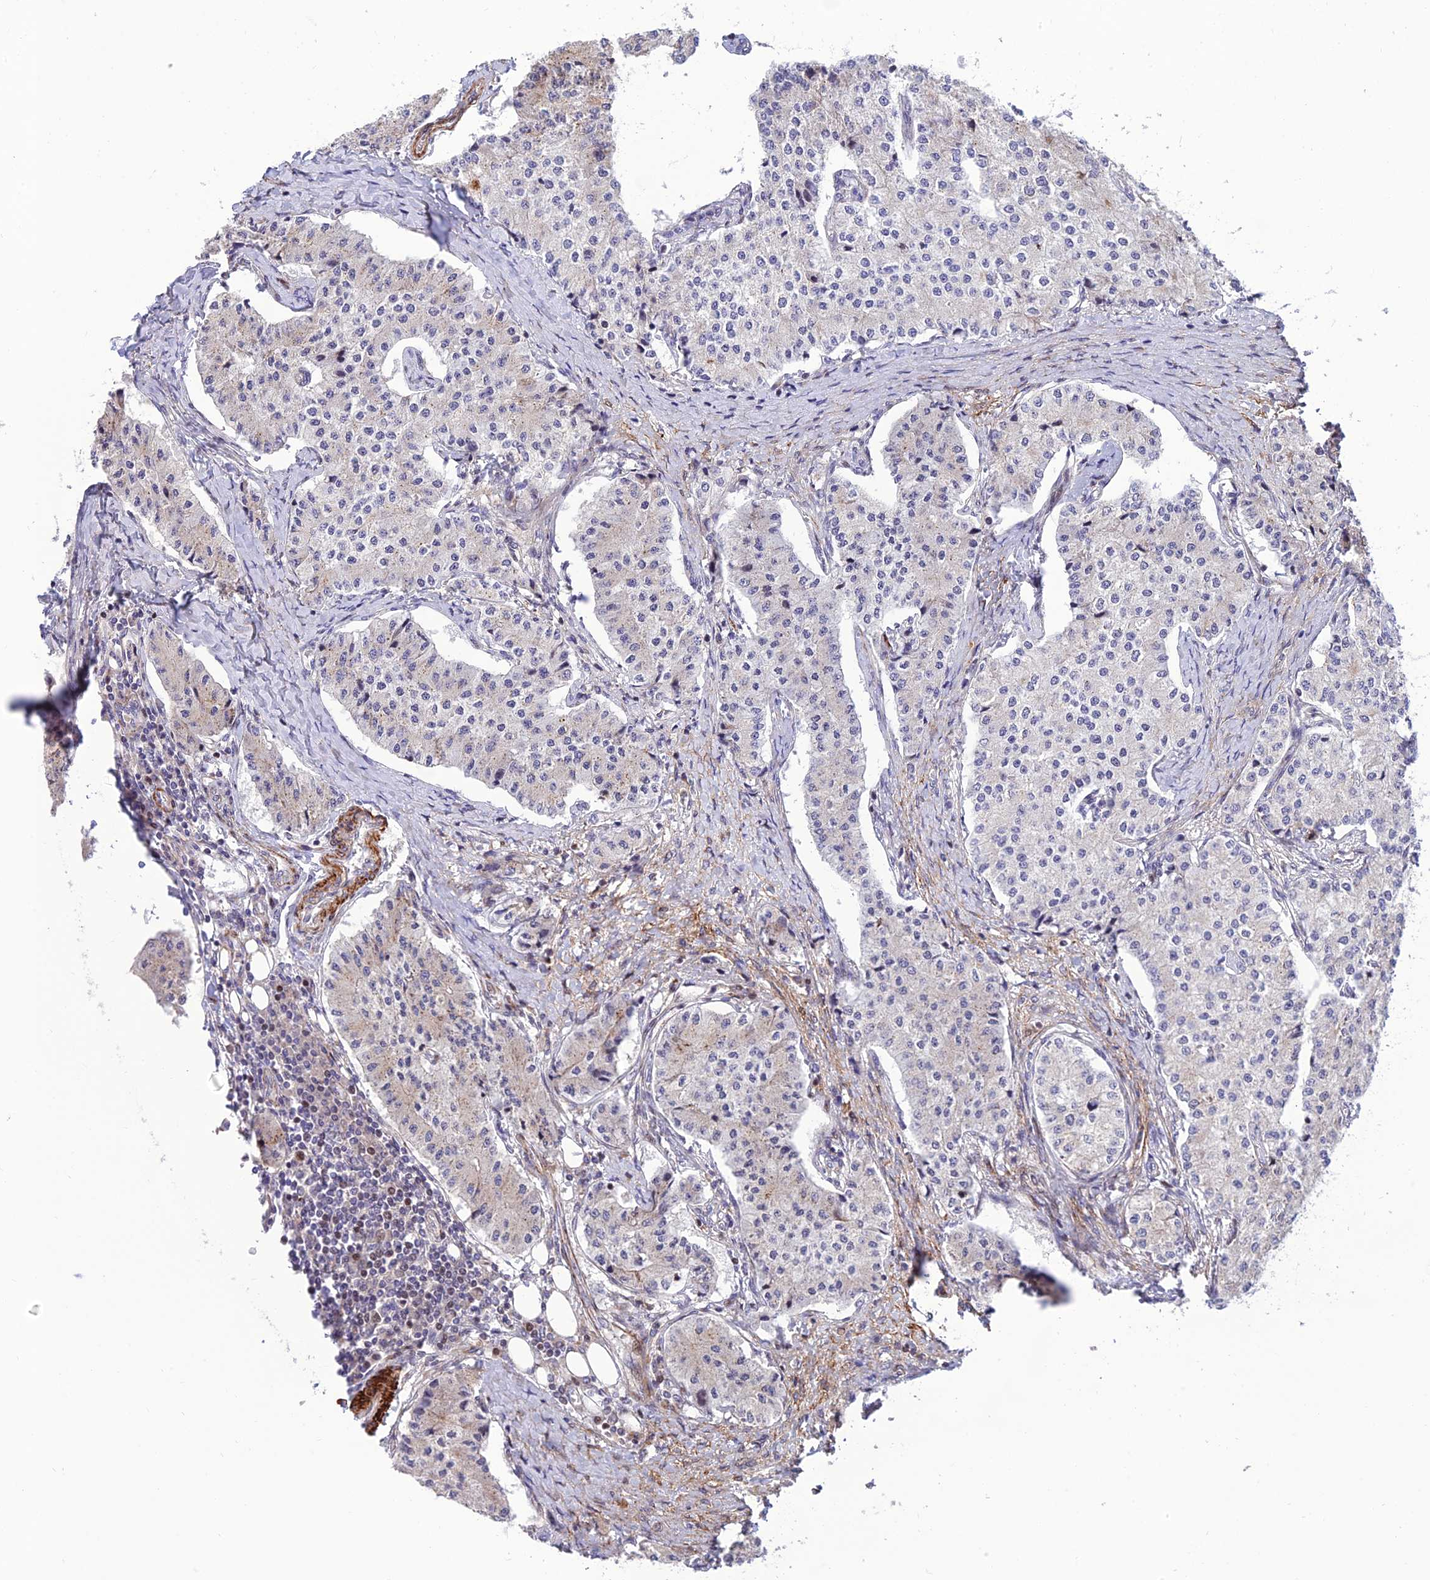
{"staining": {"intensity": "negative", "quantity": "none", "location": "none"}, "tissue": "carcinoid", "cell_type": "Tumor cells", "image_type": "cancer", "snomed": [{"axis": "morphology", "description": "Carcinoid, malignant, NOS"}, {"axis": "topography", "description": "Colon"}], "caption": "High magnification brightfield microscopy of carcinoid stained with DAB (3,3'-diaminobenzidine) (brown) and counterstained with hematoxylin (blue): tumor cells show no significant positivity.", "gene": "KBTBD7", "patient": {"sex": "female", "age": 52}}